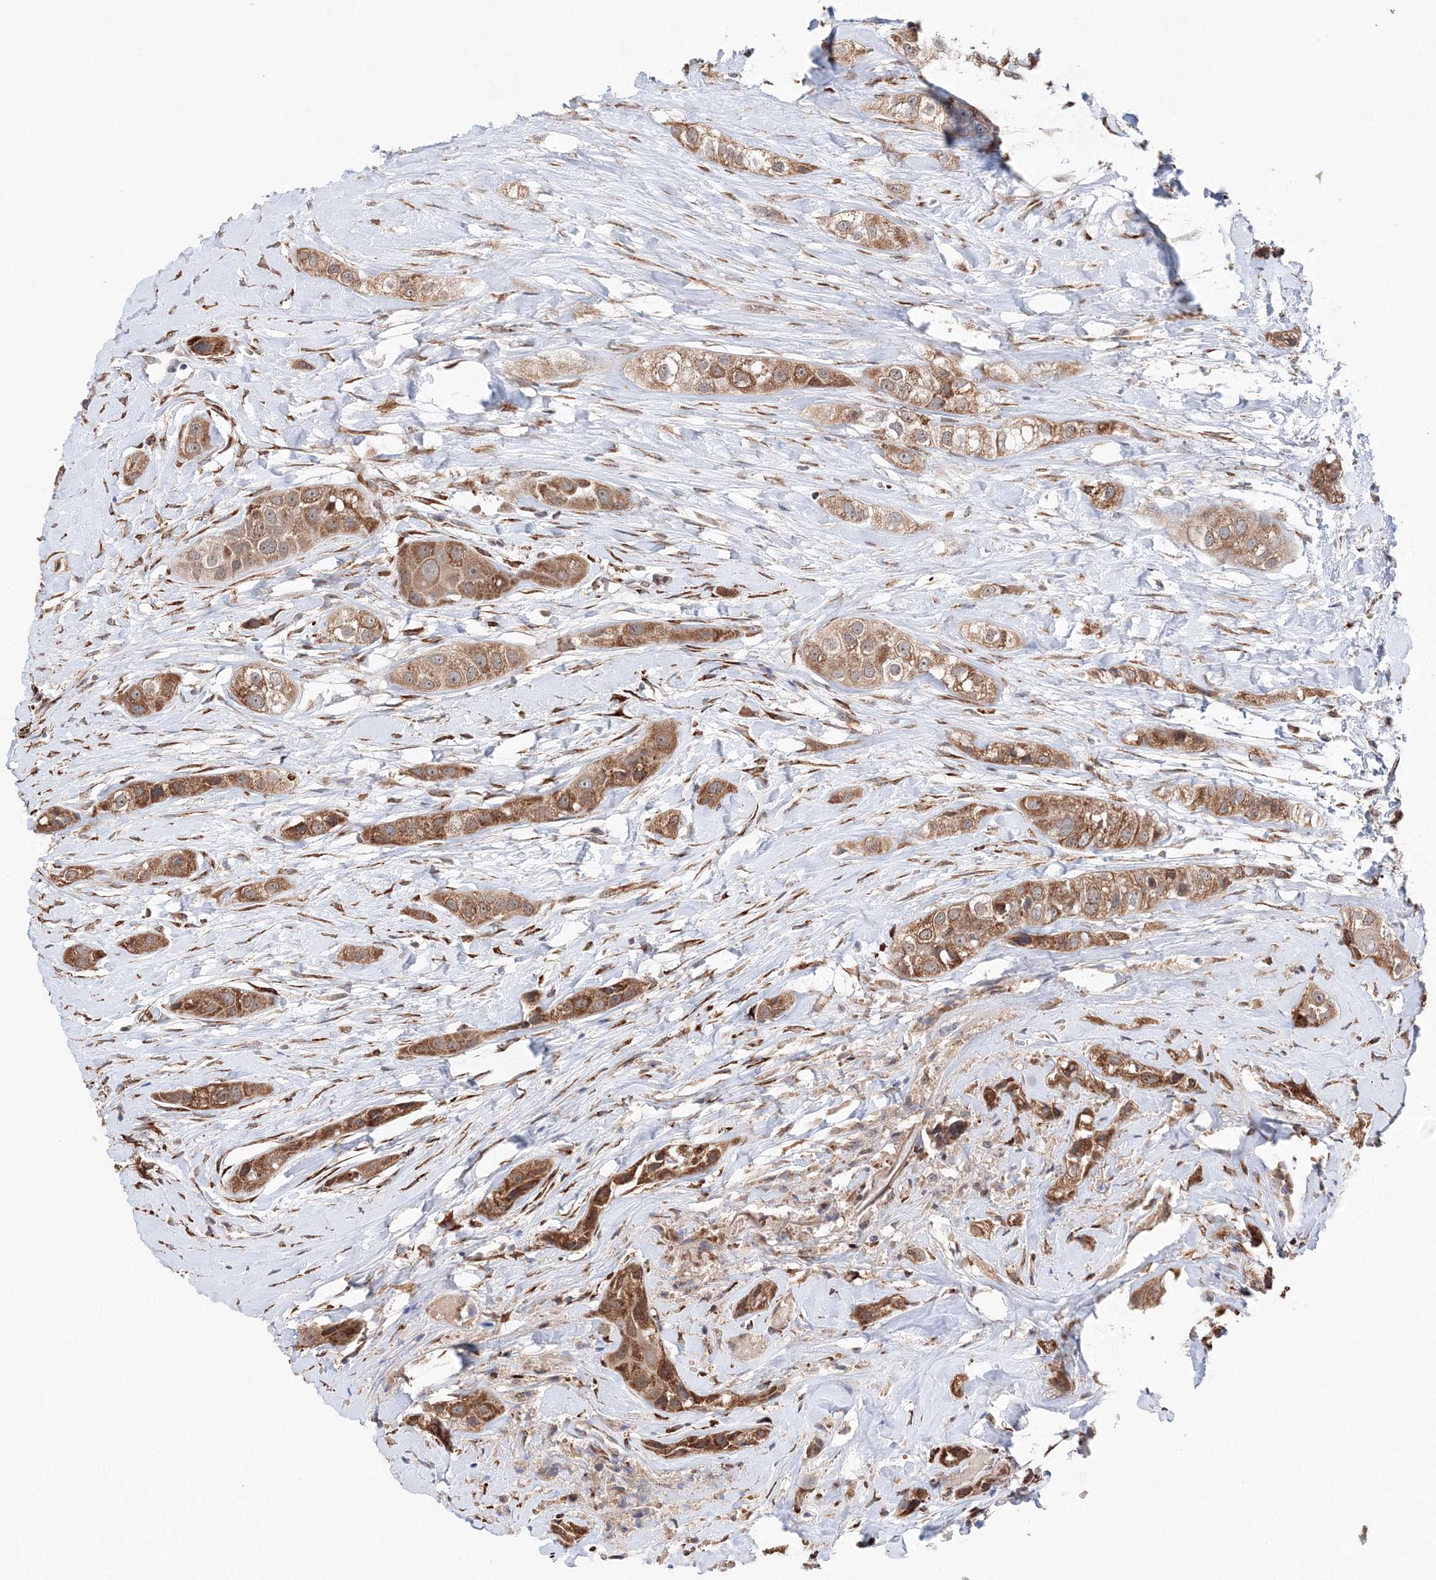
{"staining": {"intensity": "moderate", "quantity": ">75%", "location": "cytoplasmic/membranous"}, "tissue": "head and neck cancer", "cell_type": "Tumor cells", "image_type": "cancer", "snomed": [{"axis": "morphology", "description": "Normal tissue, NOS"}, {"axis": "morphology", "description": "Squamous cell carcinoma, NOS"}, {"axis": "topography", "description": "Skeletal muscle"}, {"axis": "topography", "description": "Head-Neck"}], "caption": "A high-resolution image shows IHC staining of head and neck cancer, which reveals moderate cytoplasmic/membranous staining in approximately >75% of tumor cells. (Brightfield microscopy of DAB IHC at high magnification).", "gene": "DIS3L2", "patient": {"sex": "male", "age": 51}}